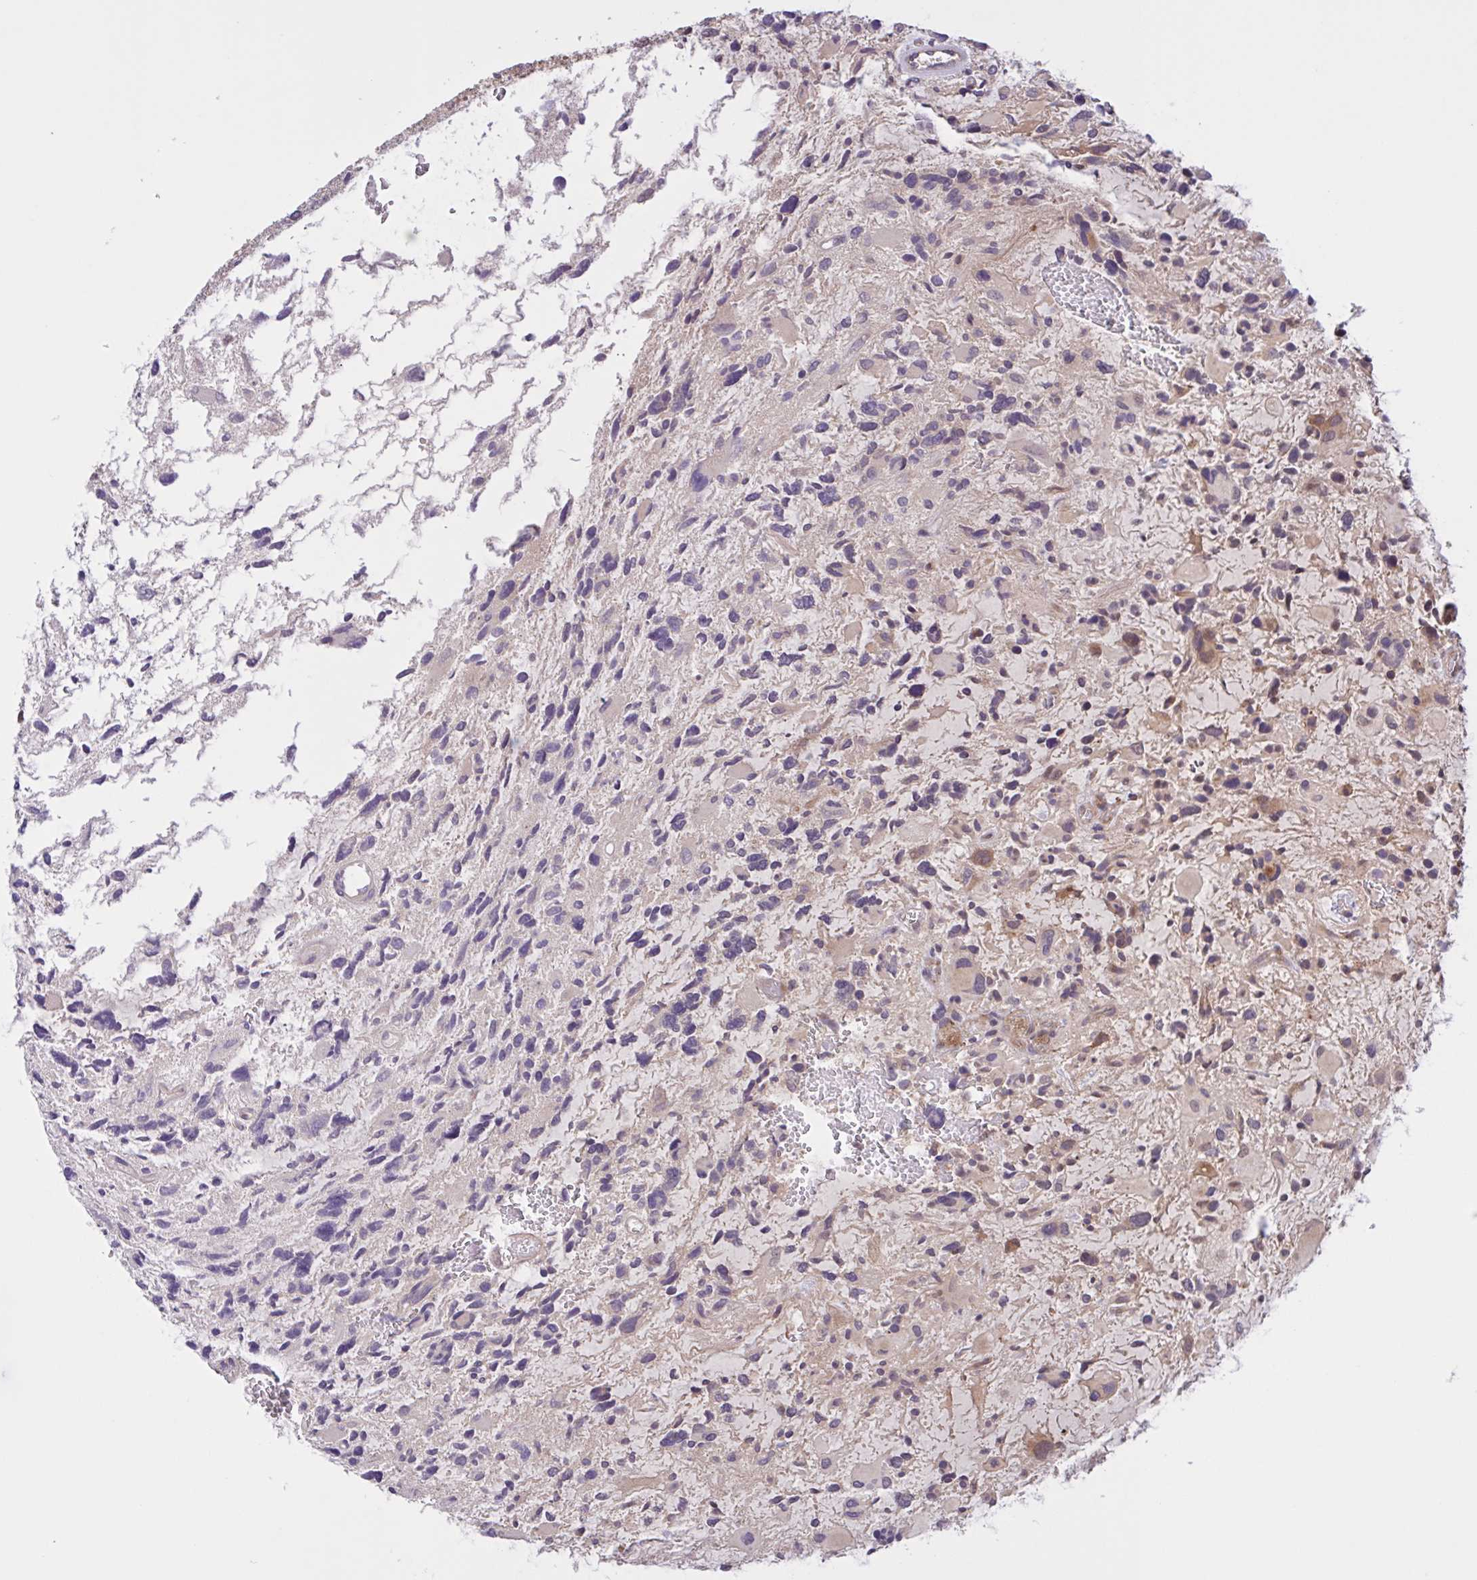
{"staining": {"intensity": "negative", "quantity": "none", "location": "none"}, "tissue": "glioma", "cell_type": "Tumor cells", "image_type": "cancer", "snomed": [{"axis": "morphology", "description": "Glioma, malignant, High grade"}, {"axis": "topography", "description": "Brain"}], "caption": "Immunohistochemistry (IHC) micrograph of glioma stained for a protein (brown), which reveals no staining in tumor cells.", "gene": "INTS10", "patient": {"sex": "female", "age": 11}}